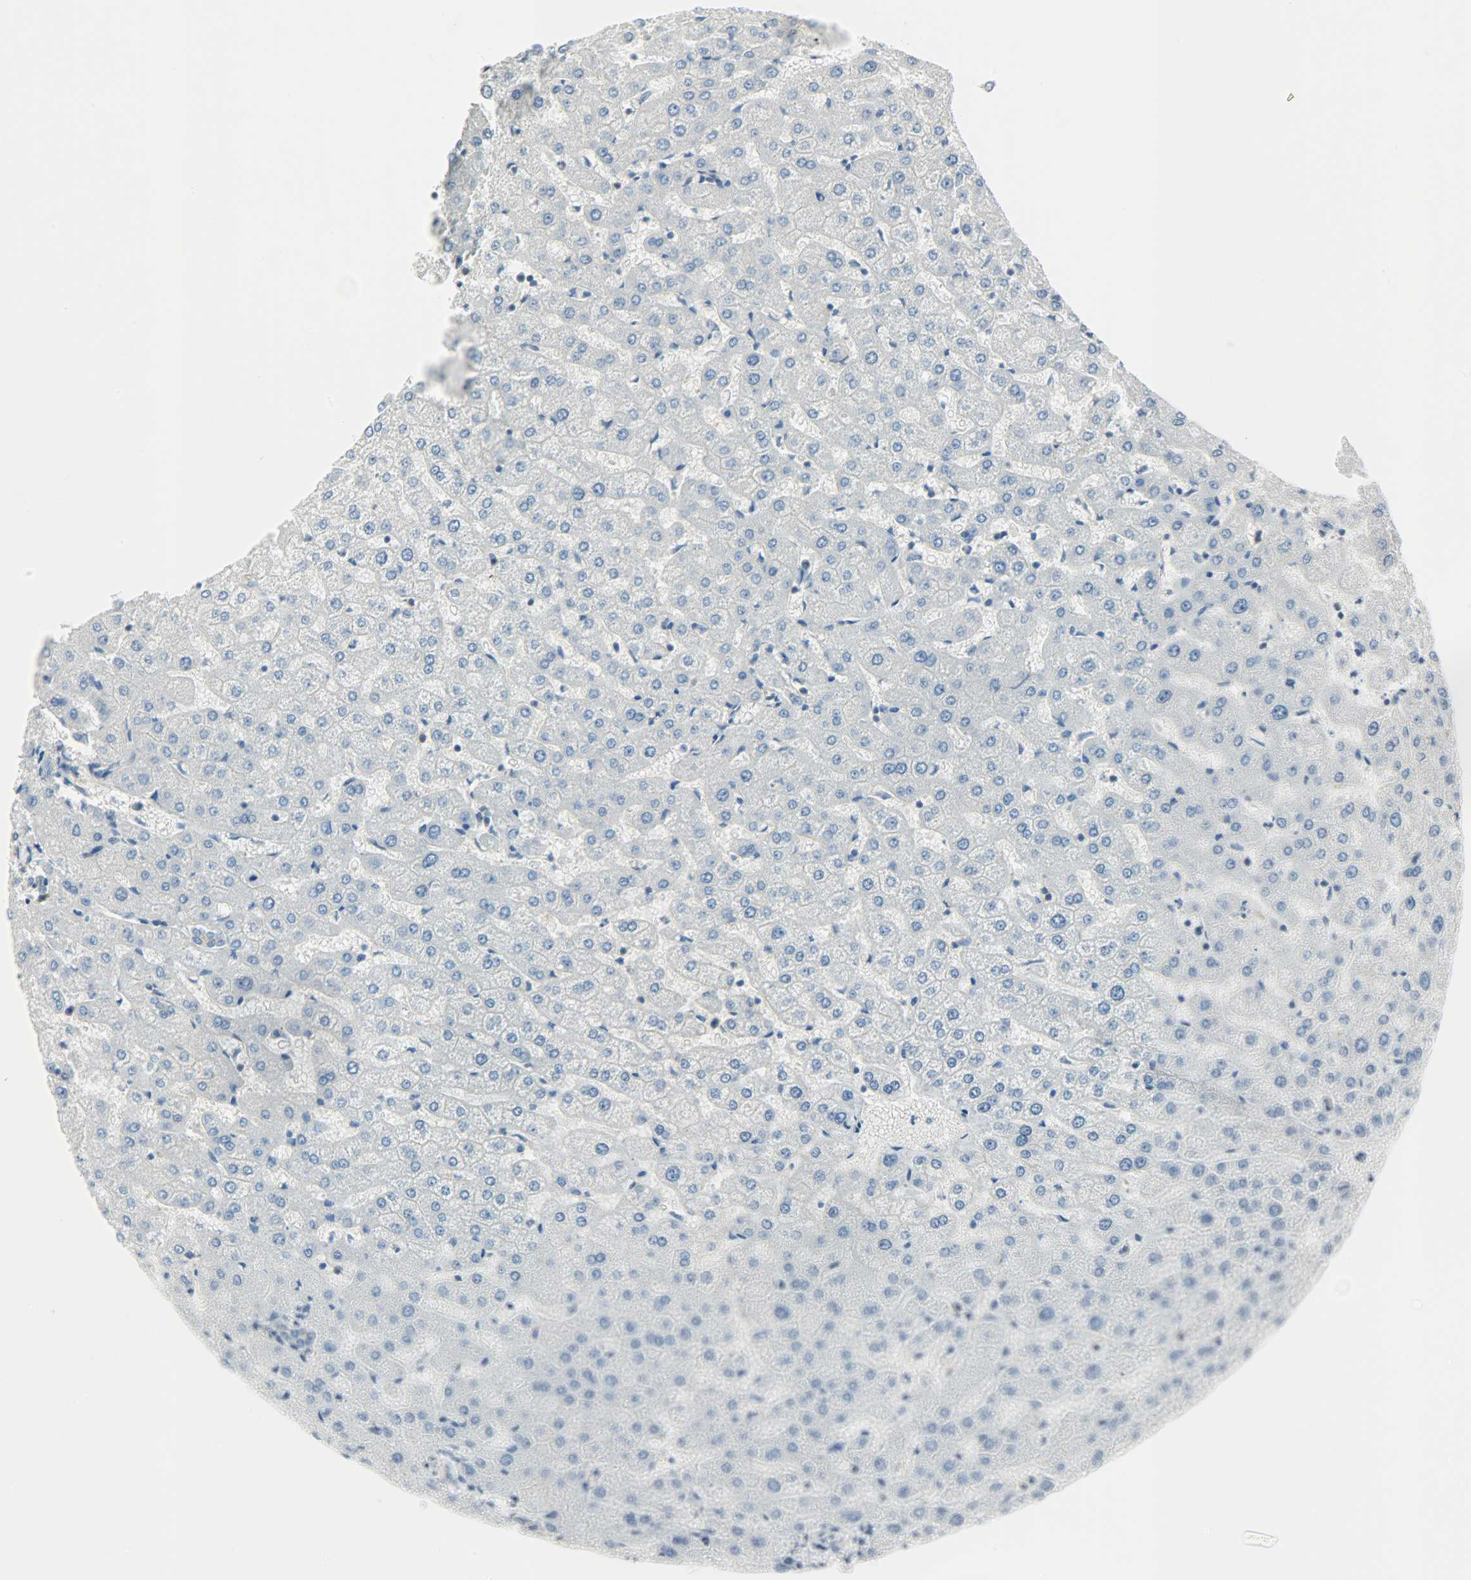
{"staining": {"intensity": "weak", "quantity": "<25%", "location": "cytoplasmic/membranous"}, "tissue": "liver", "cell_type": "Cholangiocytes", "image_type": "normal", "snomed": [{"axis": "morphology", "description": "Normal tissue, NOS"}, {"axis": "morphology", "description": "Fibrosis, NOS"}, {"axis": "topography", "description": "Liver"}], "caption": "Protein analysis of benign liver displays no significant positivity in cholangiocytes.", "gene": "TSC22D2", "patient": {"sex": "female", "age": 29}}